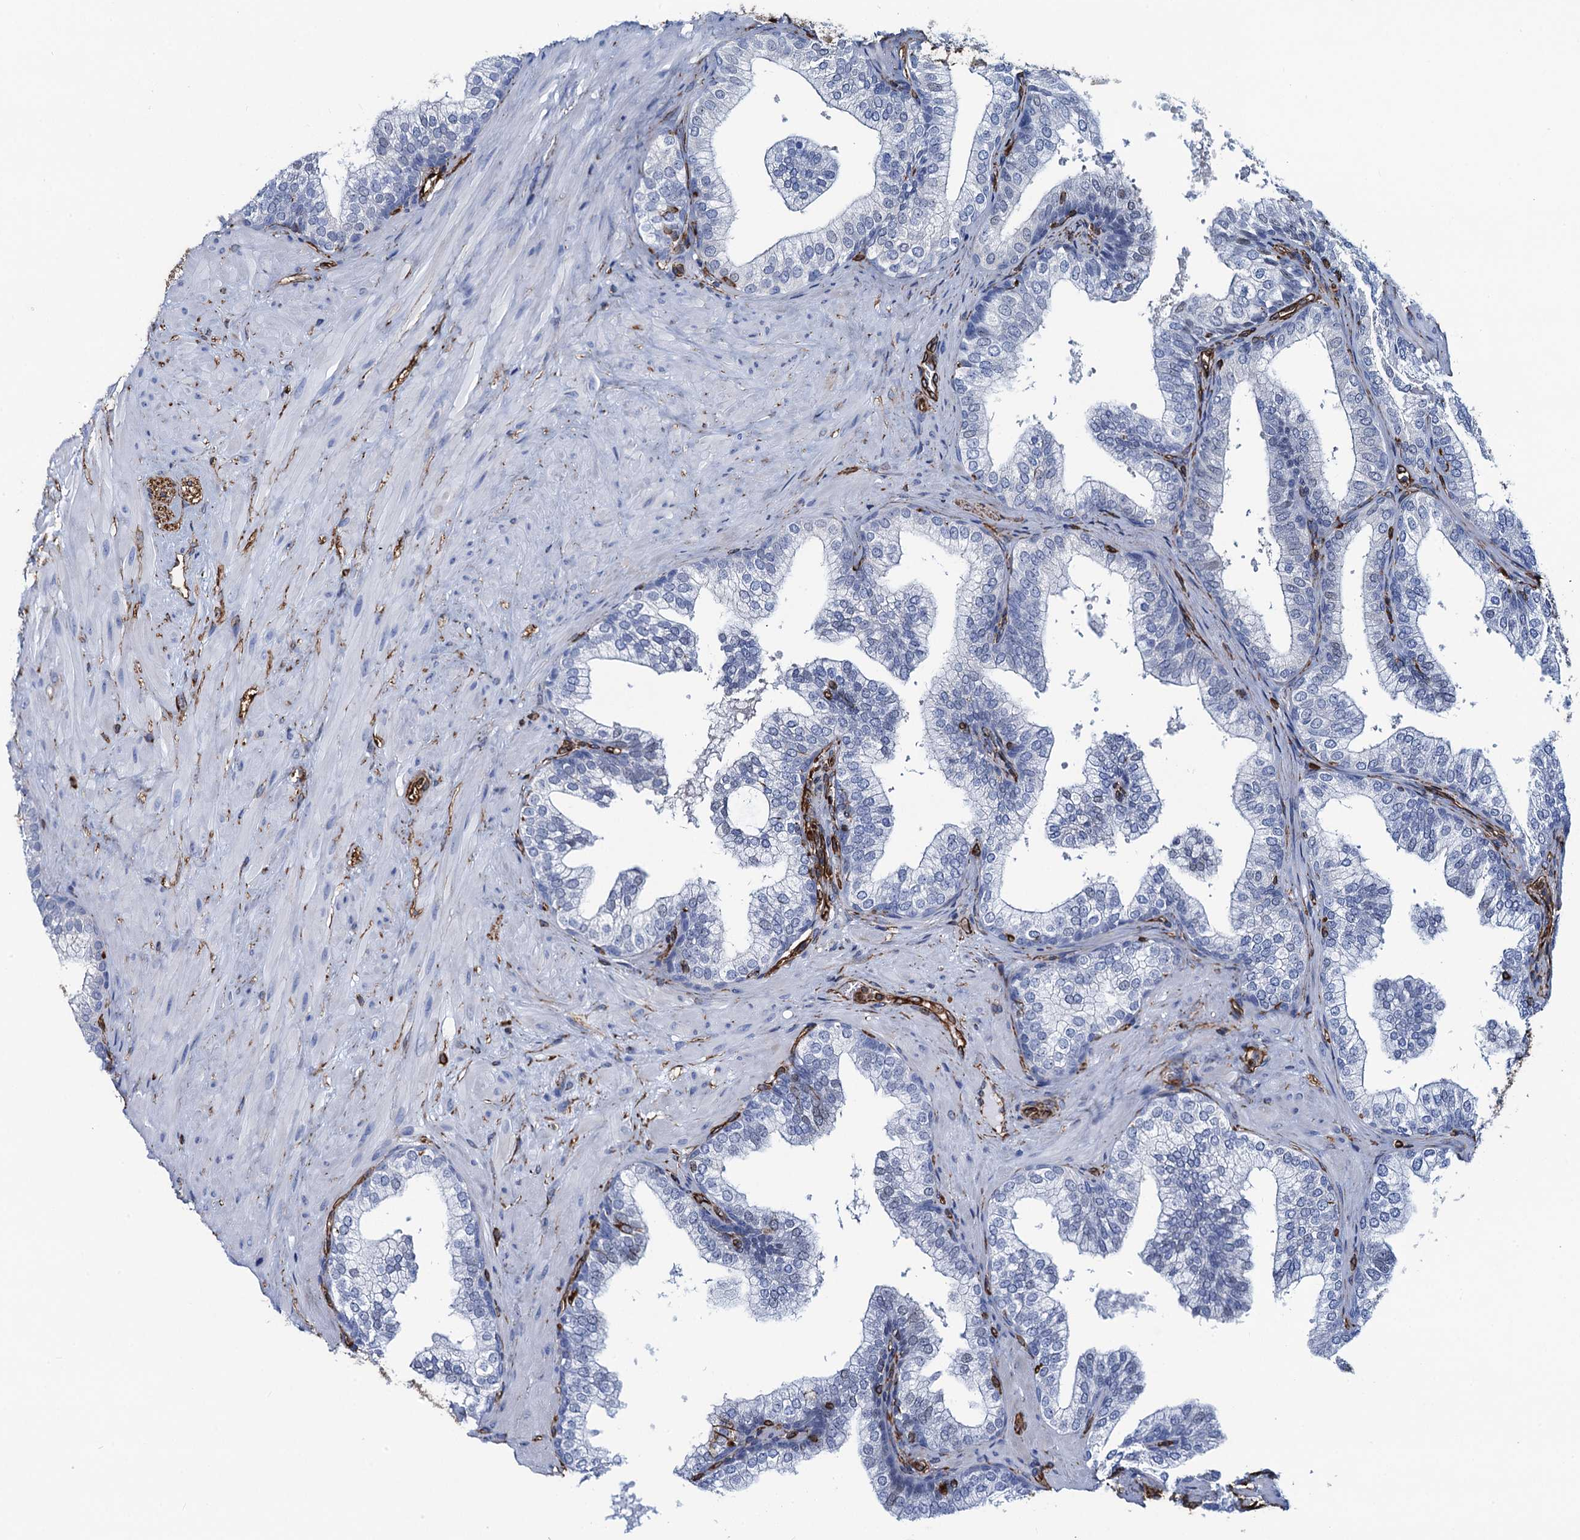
{"staining": {"intensity": "strong", "quantity": "<25%", "location": "cytoplasmic/membranous"}, "tissue": "prostate", "cell_type": "Glandular cells", "image_type": "normal", "snomed": [{"axis": "morphology", "description": "Normal tissue, NOS"}, {"axis": "topography", "description": "Prostate"}], "caption": "This photomicrograph exhibits unremarkable prostate stained with immunohistochemistry (IHC) to label a protein in brown. The cytoplasmic/membranous of glandular cells show strong positivity for the protein. Nuclei are counter-stained blue.", "gene": "PGM2", "patient": {"sex": "male", "age": 60}}